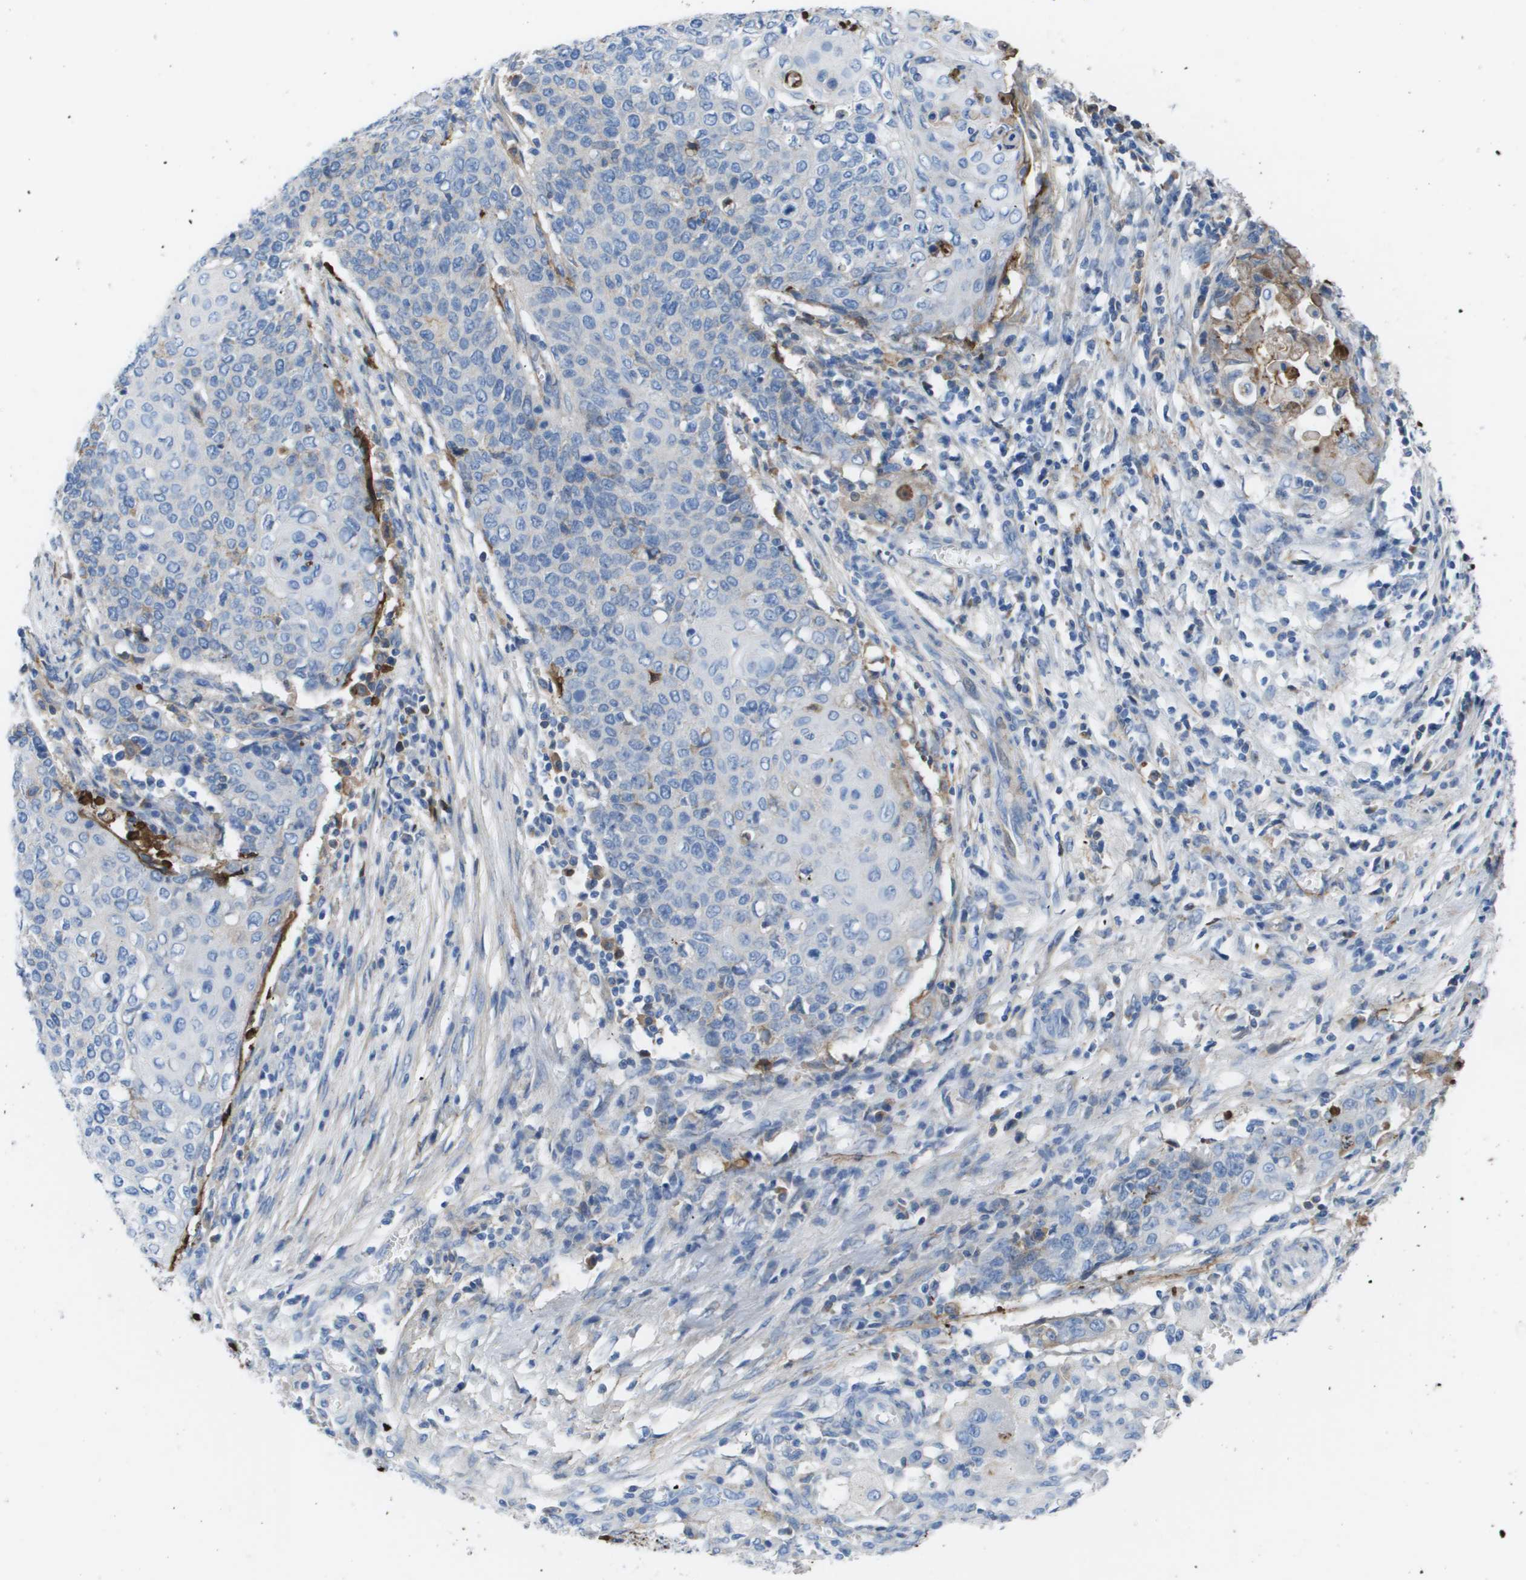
{"staining": {"intensity": "negative", "quantity": "none", "location": "none"}, "tissue": "cervical cancer", "cell_type": "Tumor cells", "image_type": "cancer", "snomed": [{"axis": "morphology", "description": "Squamous cell carcinoma, NOS"}, {"axis": "topography", "description": "Cervix"}], "caption": "Human squamous cell carcinoma (cervical) stained for a protein using immunohistochemistry reveals no positivity in tumor cells.", "gene": "VTN", "patient": {"sex": "female", "age": 39}}